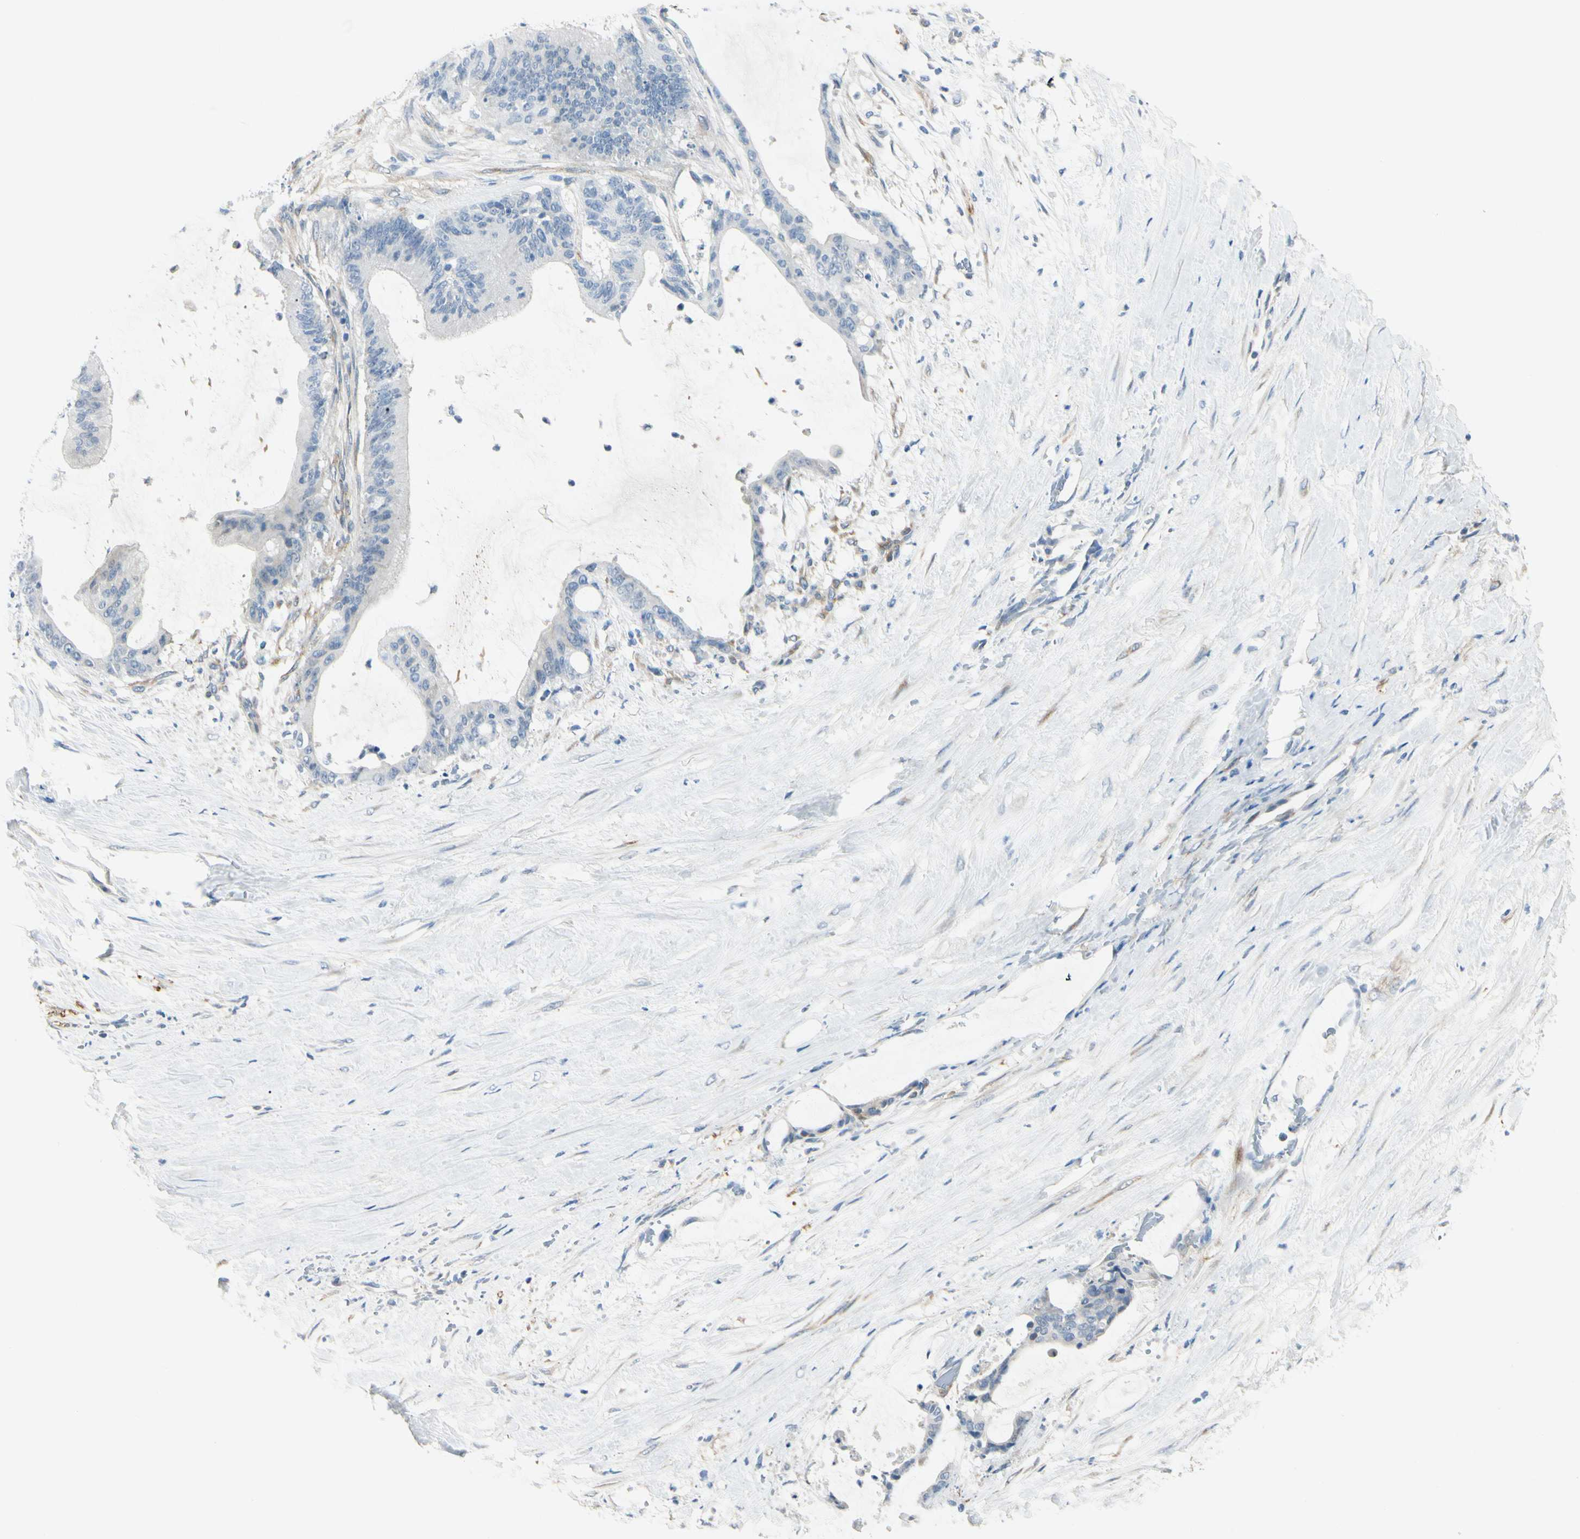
{"staining": {"intensity": "negative", "quantity": "none", "location": "none"}, "tissue": "liver cancer", "cell_type": "Tumor cells", "image_type": "cancer", "snomed": [{"axis": "morphology", "description": "Cholangiocarcinoma"}, {"axis": "topography", "description": "Liver"}], "caption": "A photomicrograph of human liver cancer (cholangiocarcinoma) is negative for staining in tumor cells. (IHC, brightfield microscopy, high magnification).", "gene": "AMPH", "patient": {"sex": "female", "age": 73}}